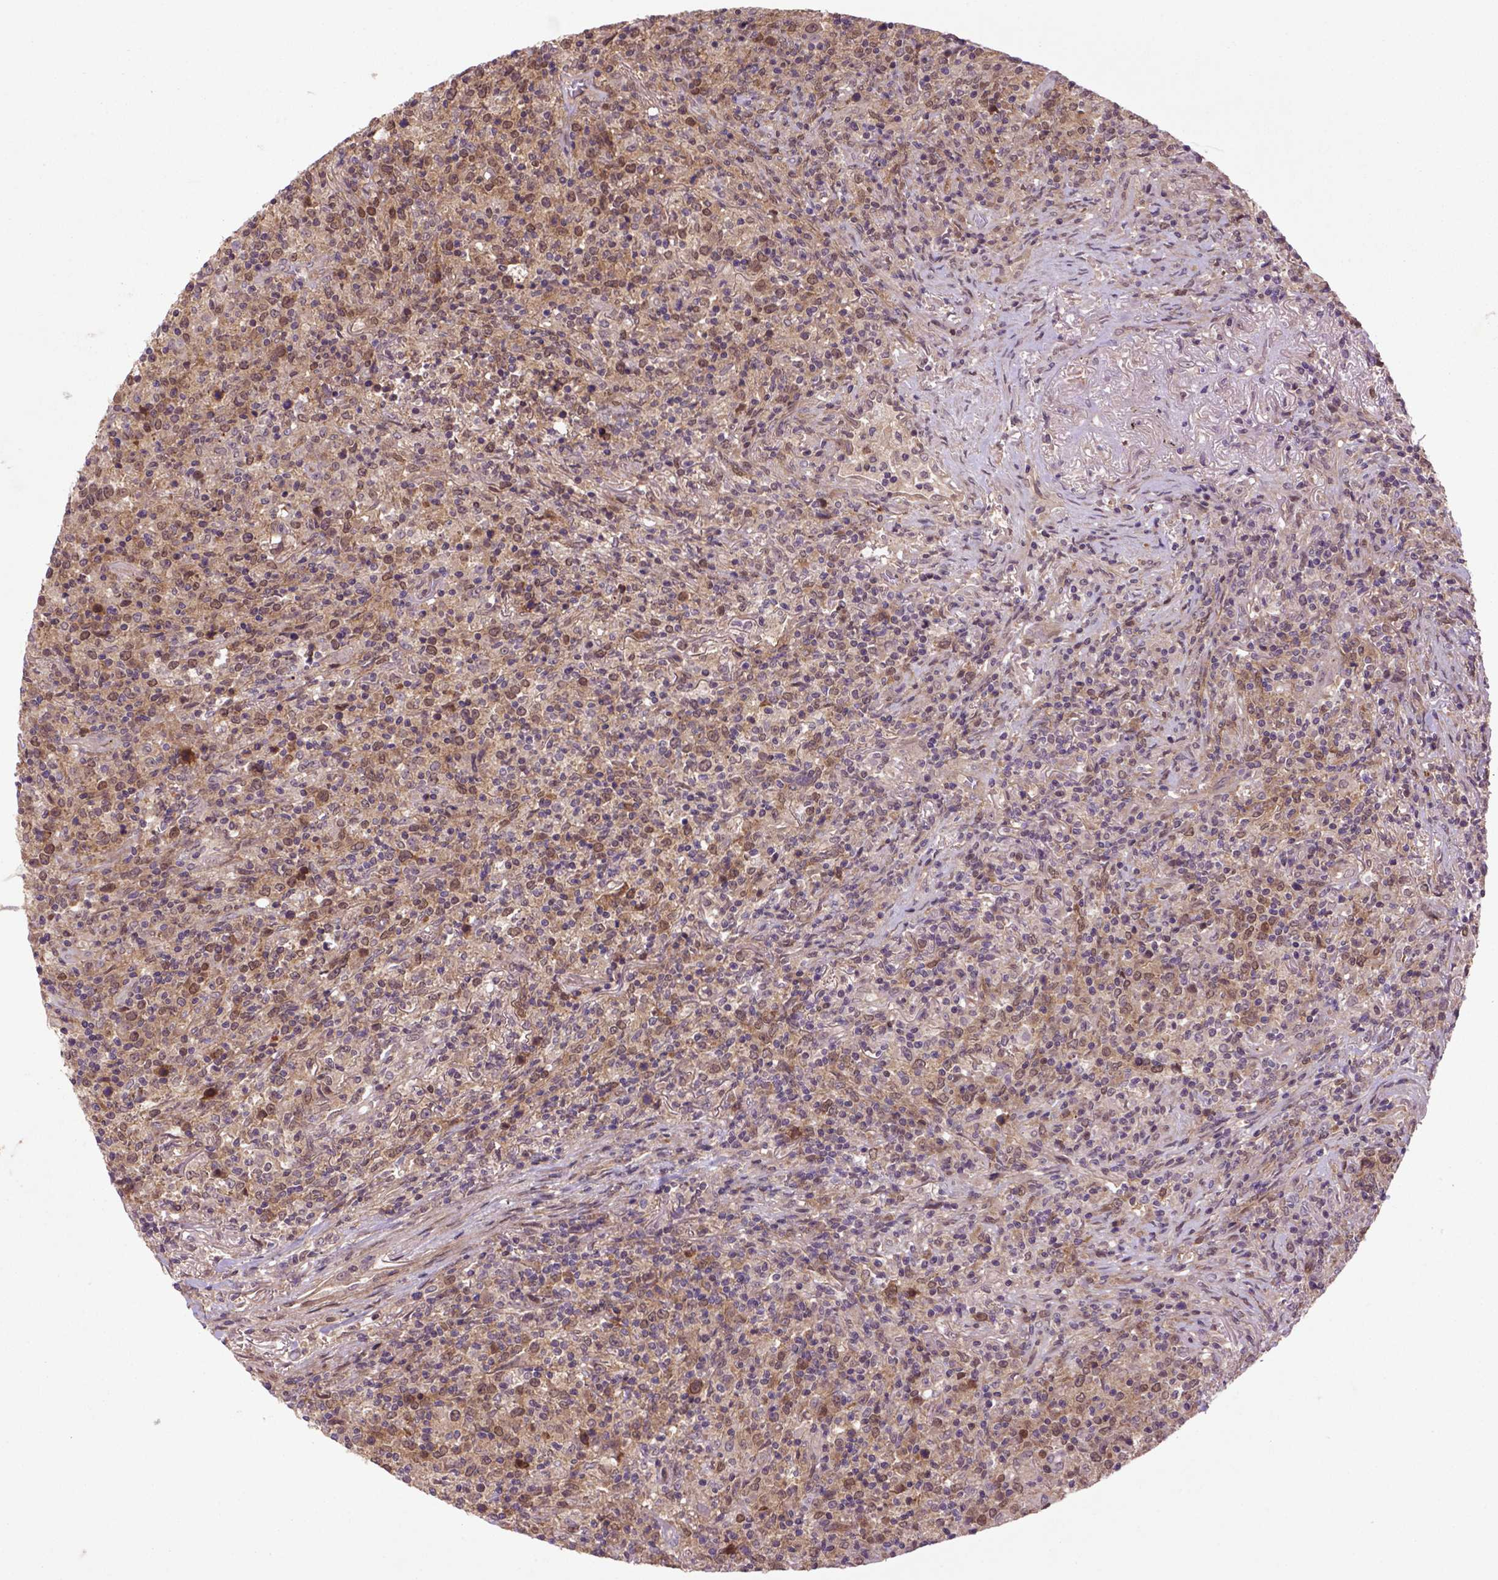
{"staining": {"intensity": "moderate", "quantity": ">75%", "location": "cytoplasmic/membranous,nuclear"}, "tissue": "lymphoma", "cell_type": "Tumor cells", "image_type": "cancer", "snomed": [{"axis": "morphology", "description": "Malignant lymphoma, non-Hodgkin's type, High grade"}, {"axis": "topography", "description": "Lung"}], "caption": "This micrograph exhibits lymphoma stained with immunohistochemistry (IHC) to label a protein in brown. The cytoplasmic/membranous and nuclear of tumor cells show moderate positivity for the protein. Nuclei are counter-stained blue.", "gene": "HSPBP1", "patient": {"sex": "male", "age": 79}}